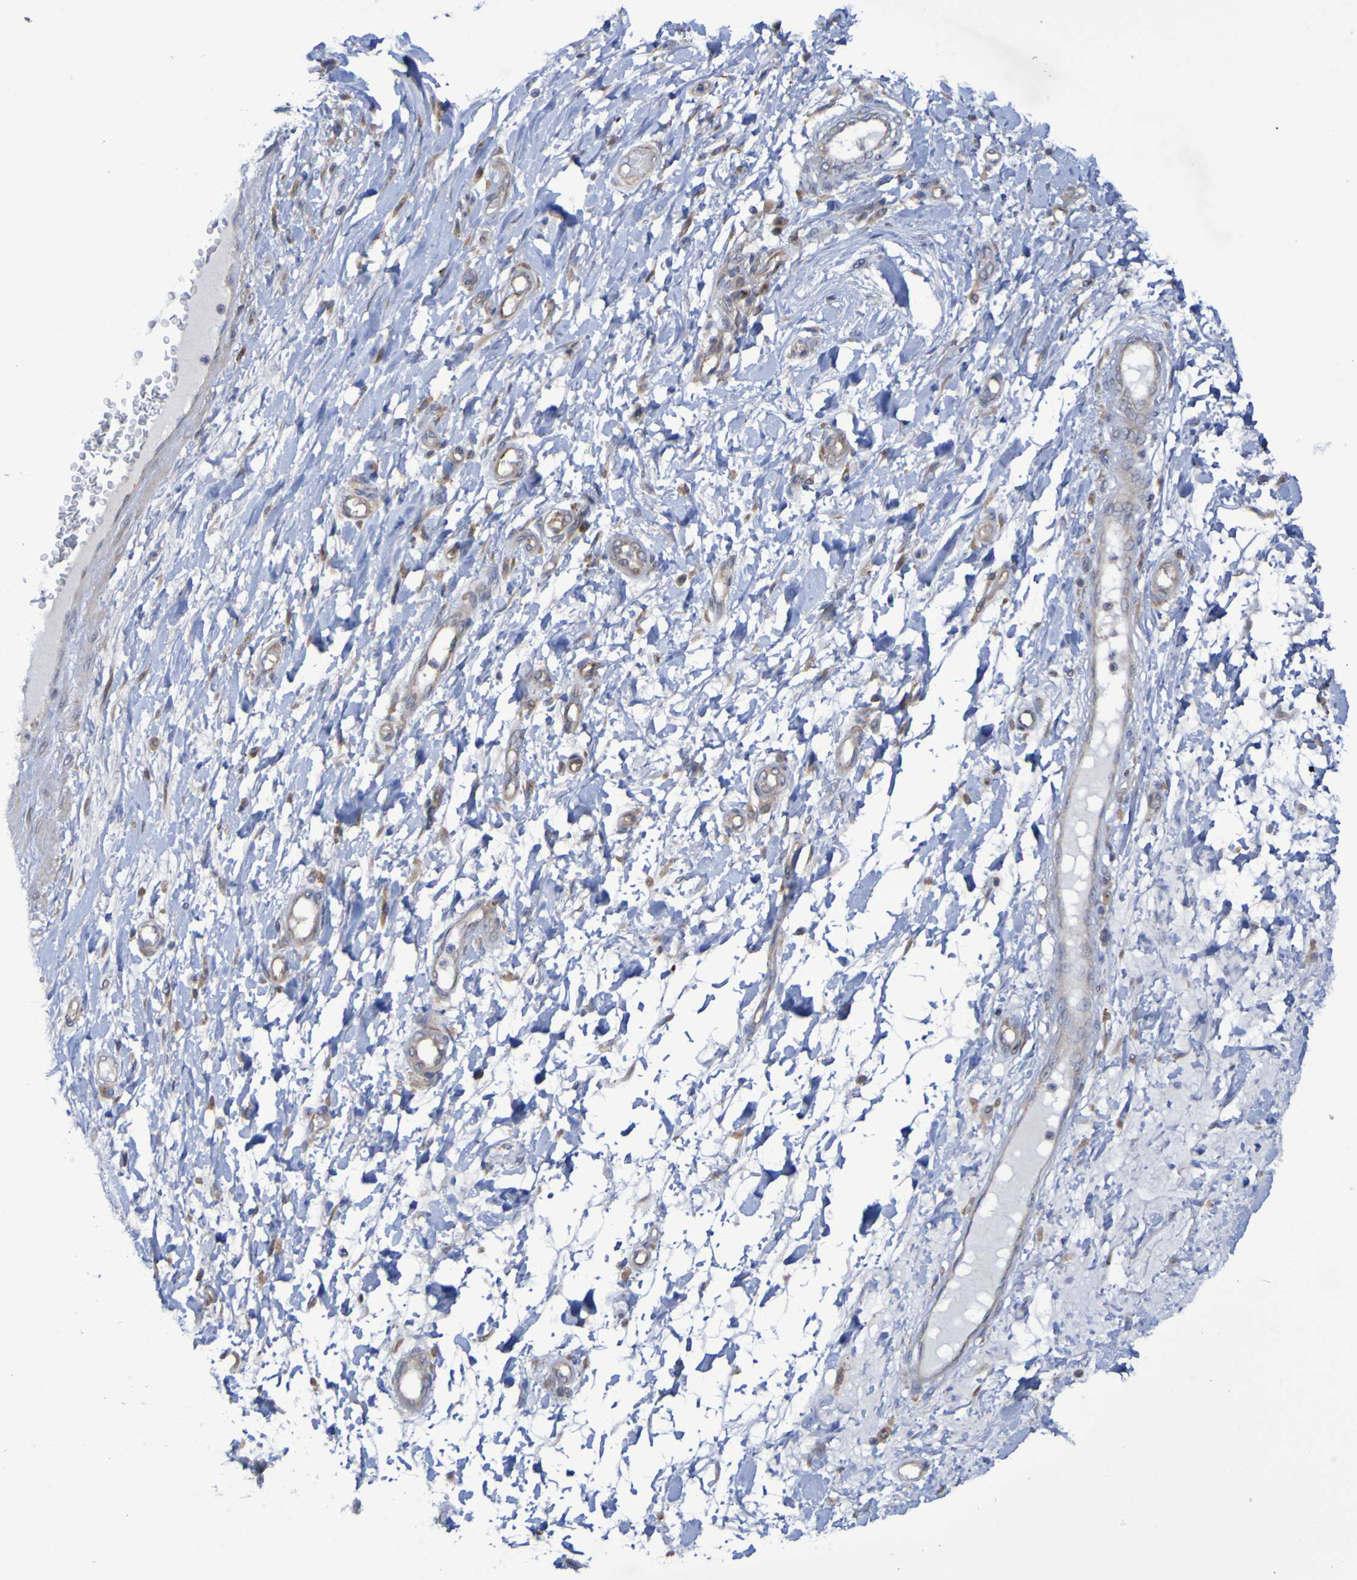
{"staining": {"intensity": "negative", "quantity": "none", "location": "none"}, "tissue": "adipose tissue", "cell_type": "Adipocytes", "image_type": "normal", "snomed": [{"axis": "morphology", "description": "Normal tissue, NOS"}, {"axis": "morphology", "description": "Adenocarcinoma, NOS"}, {"axis": "topography", "description": "Esophagus"}], "caption": "This is a histopathology image of immunohistochemistry (IHC) staining of benign adipose tissue, which shows no positivity in adipocytes.", "gene": "LMBRD2", "patient": {"sex": "male", "age": 62}}